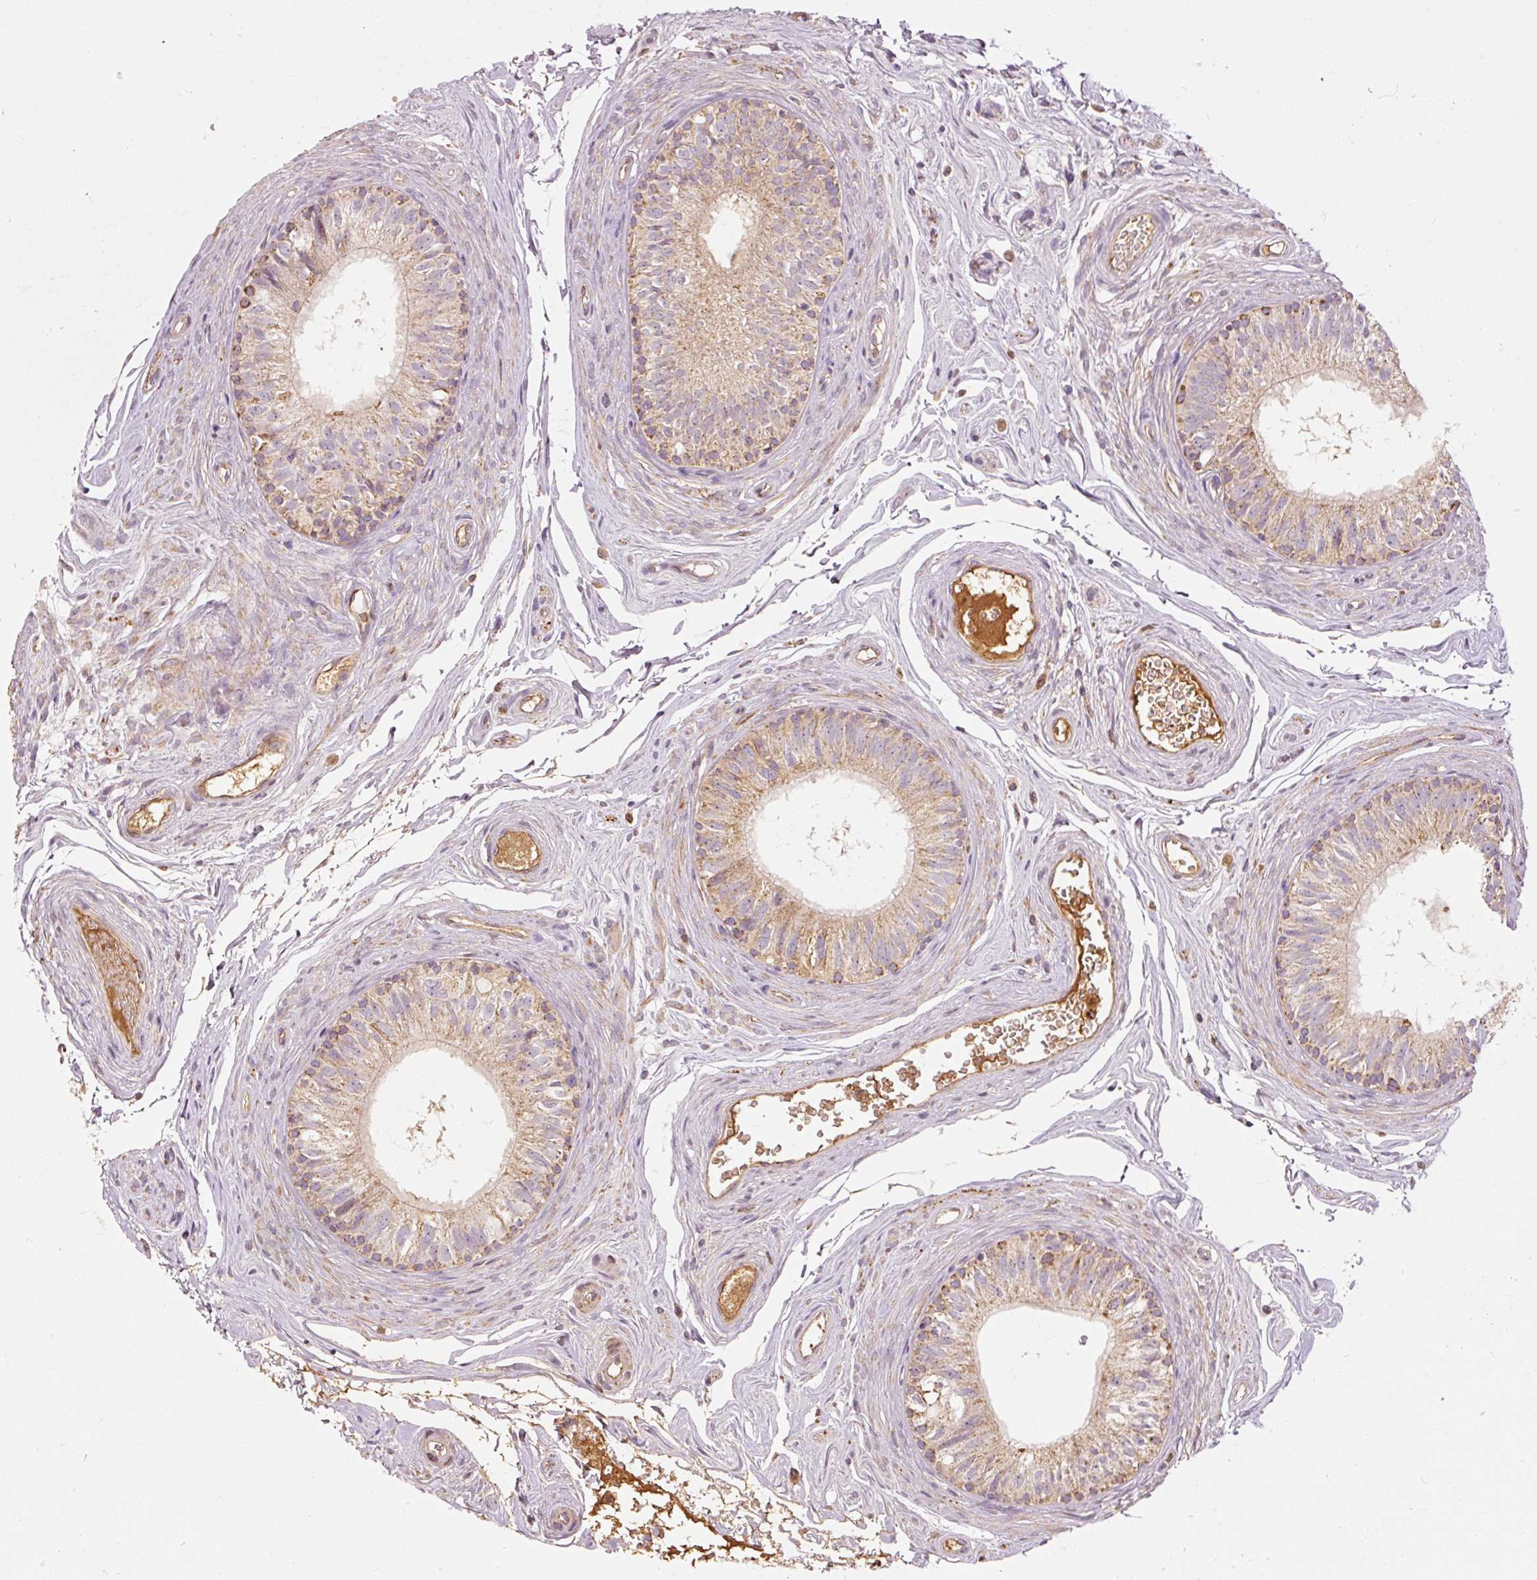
{"staining": {"intensity": "moderate", "quantity": "25%-75%", "location": "cytoplasmic/membranous"}, "tissue": "epididymis", "cell_type": "Glandular cells", "image_type": "normal", "snomed": [{"axis": "morphology", "description": "Normal tissue, NOS"}, {"axis": "topography", "description": "Epididymis"}], "caption": "A brown stain labels moderate cytoplasmic/membranous staining of a protein in glandular cells of benign human epididymis. (DAB (3,3'-diaminobenzidine) = brown stain, brightfield microscopy at high magnification).", "gene": "PSENEN", "patient": {"sex": "male", "age": 45}}